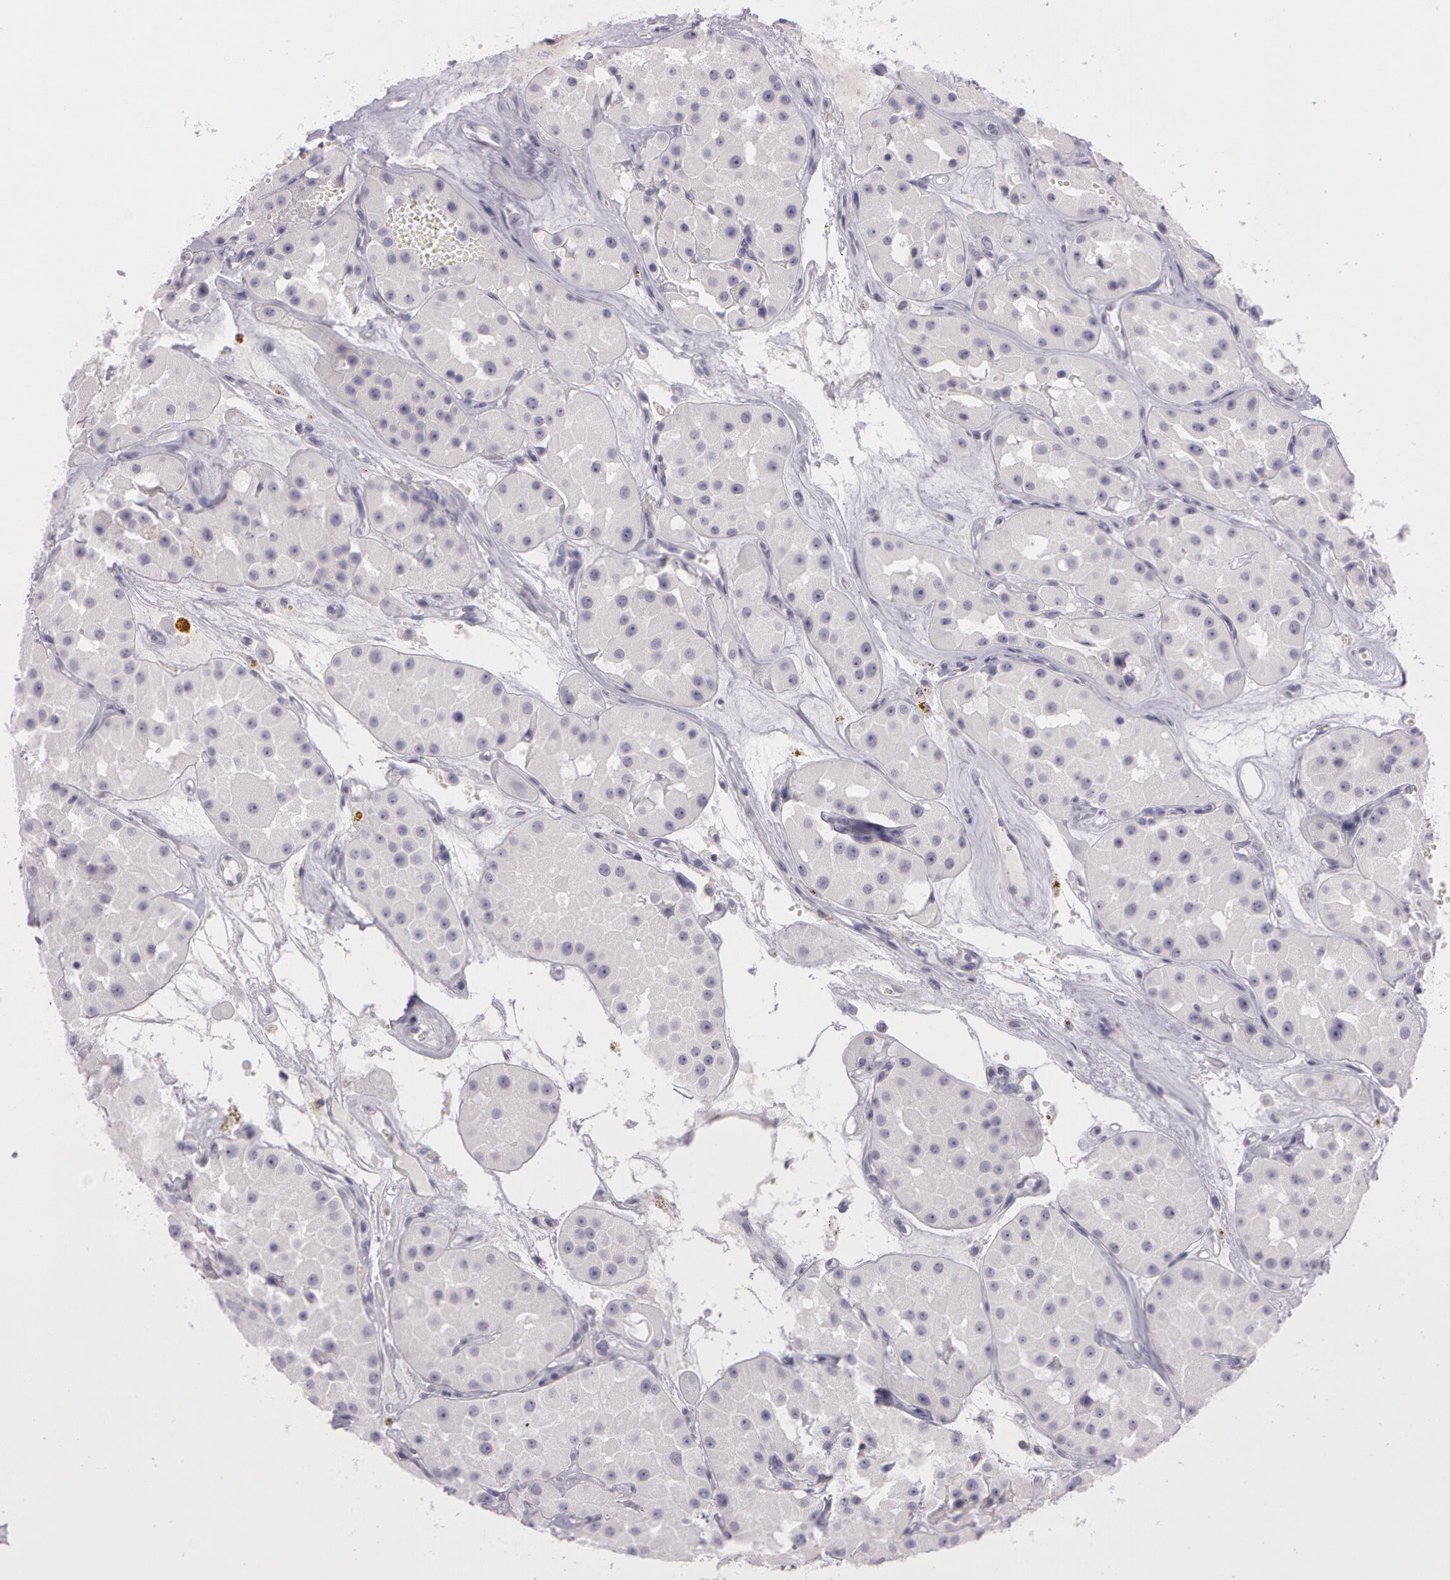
{"staining": {"intensity": "negative", "quantity": "none", "location": "none"}, "tissue": "renal cancer", "cell_type": "Tumor cells", "image_type": "cancer", "snomed": [{"axis": "morphology", "description": "Adenocarcinoma, uncertain malignant potential"}, {"axis": "topography", "description": "Kidney"}], "caption": "Immunohistochemistry (IHC) histopathology image of neoplastic tissue: human renal cancer stained with DAB (3,3'-diaminobenzidine) exhibits no significant protein expression in tumor cells.", "gene": "OTC", "patient": {"sex": "male", "age": 63}}